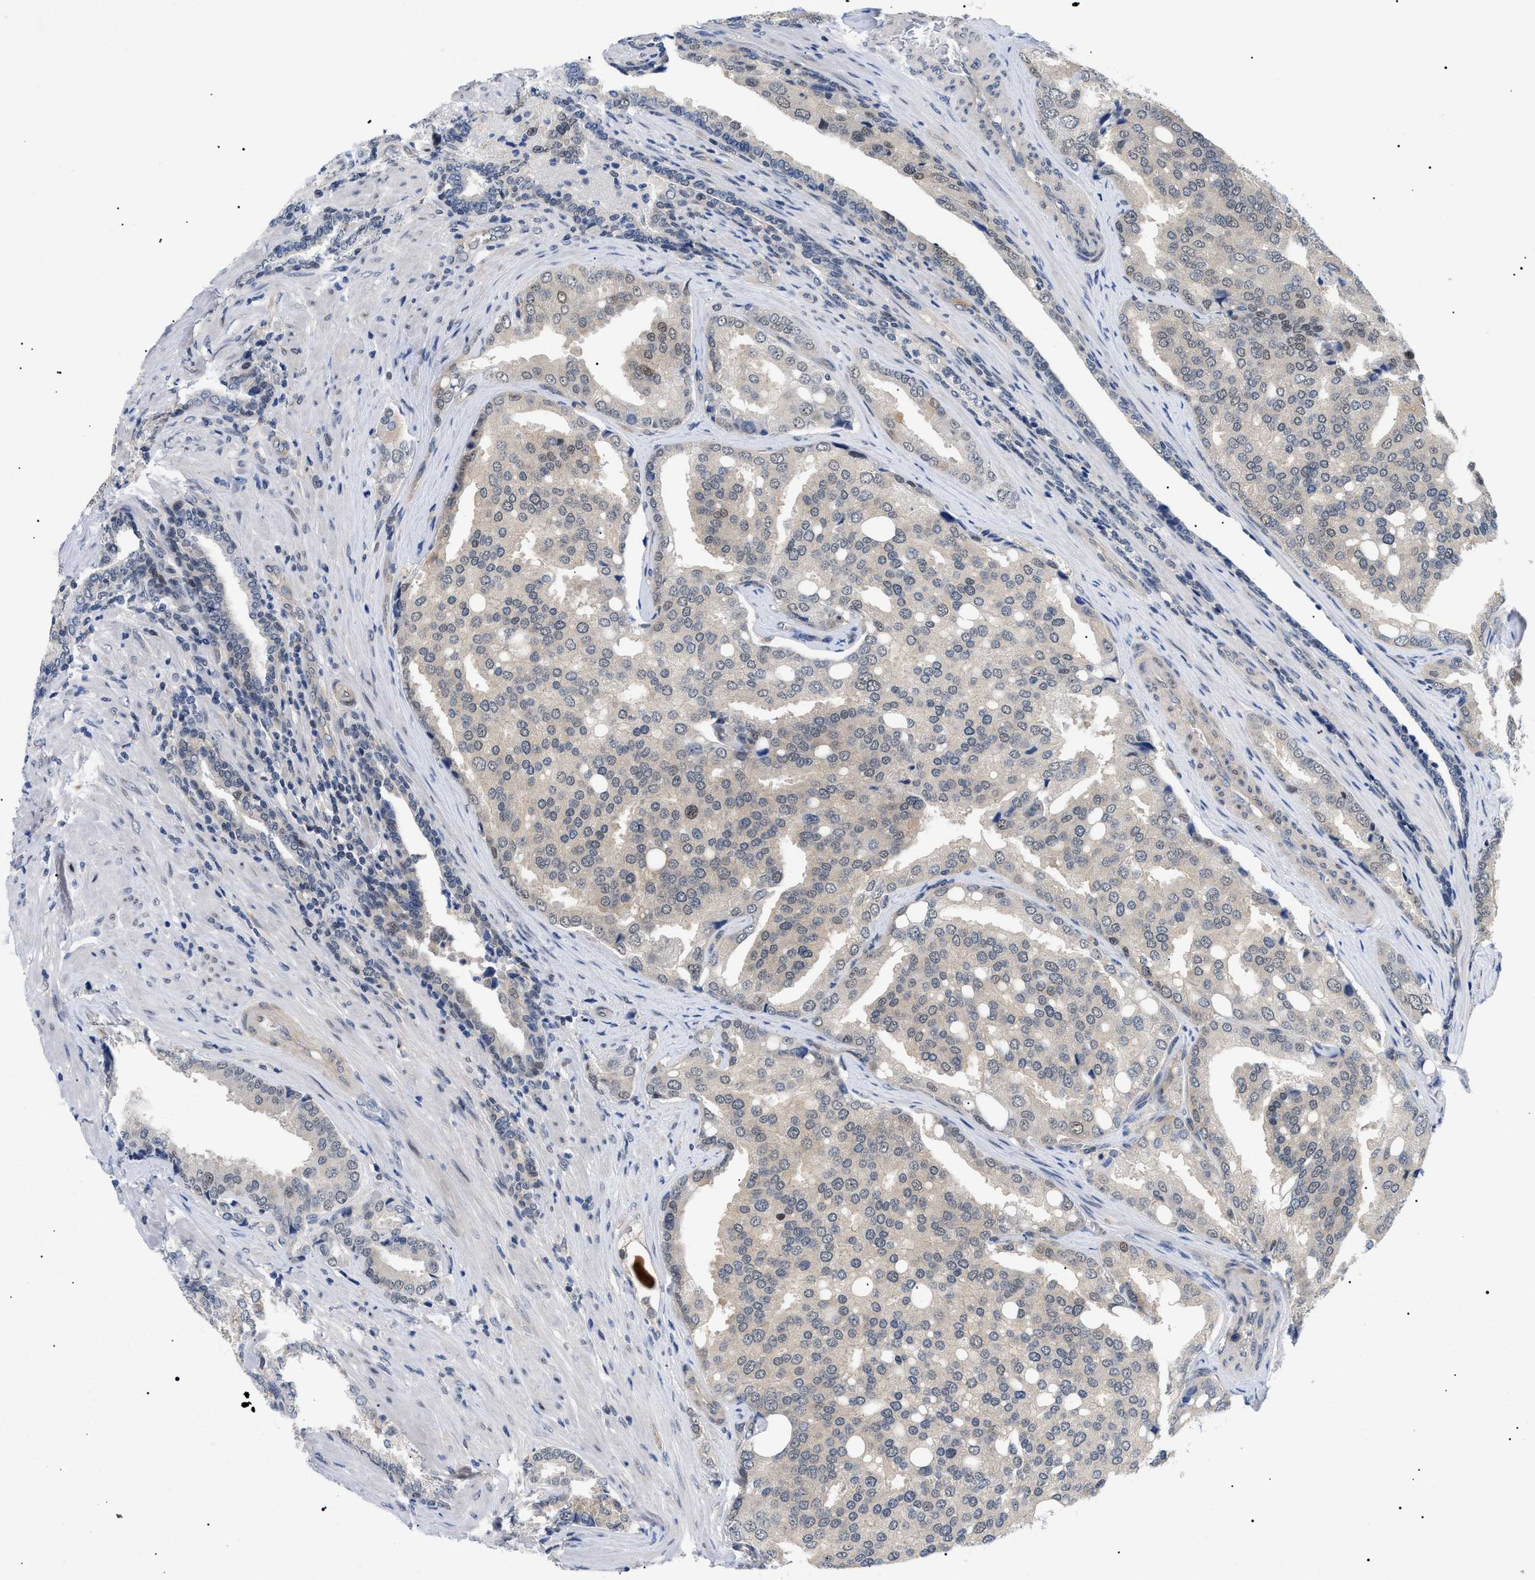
{"staining": {"intensity": "weak", "quantity": "<25%", "location": "nuclear"}, "tissue": "prostate cancer", "cell_type": "Tumor cells", "image_type": "cancer", "snomed": [{"axis": "morphology", "description": "Adenocarcinoma, High grade"}, {"axis": "topography", "description": "Prostate"}], "caption": "The photomicrograph shows no significant staining in tumor cells of prostate cancer (adenocarcinoma (high-grade)). (DAB (3,3'-diaminobenzidine) immunohistochemistry, high magnification).", "gene": "GARRE1", "patient": {"sex": "male", "age": 50}}